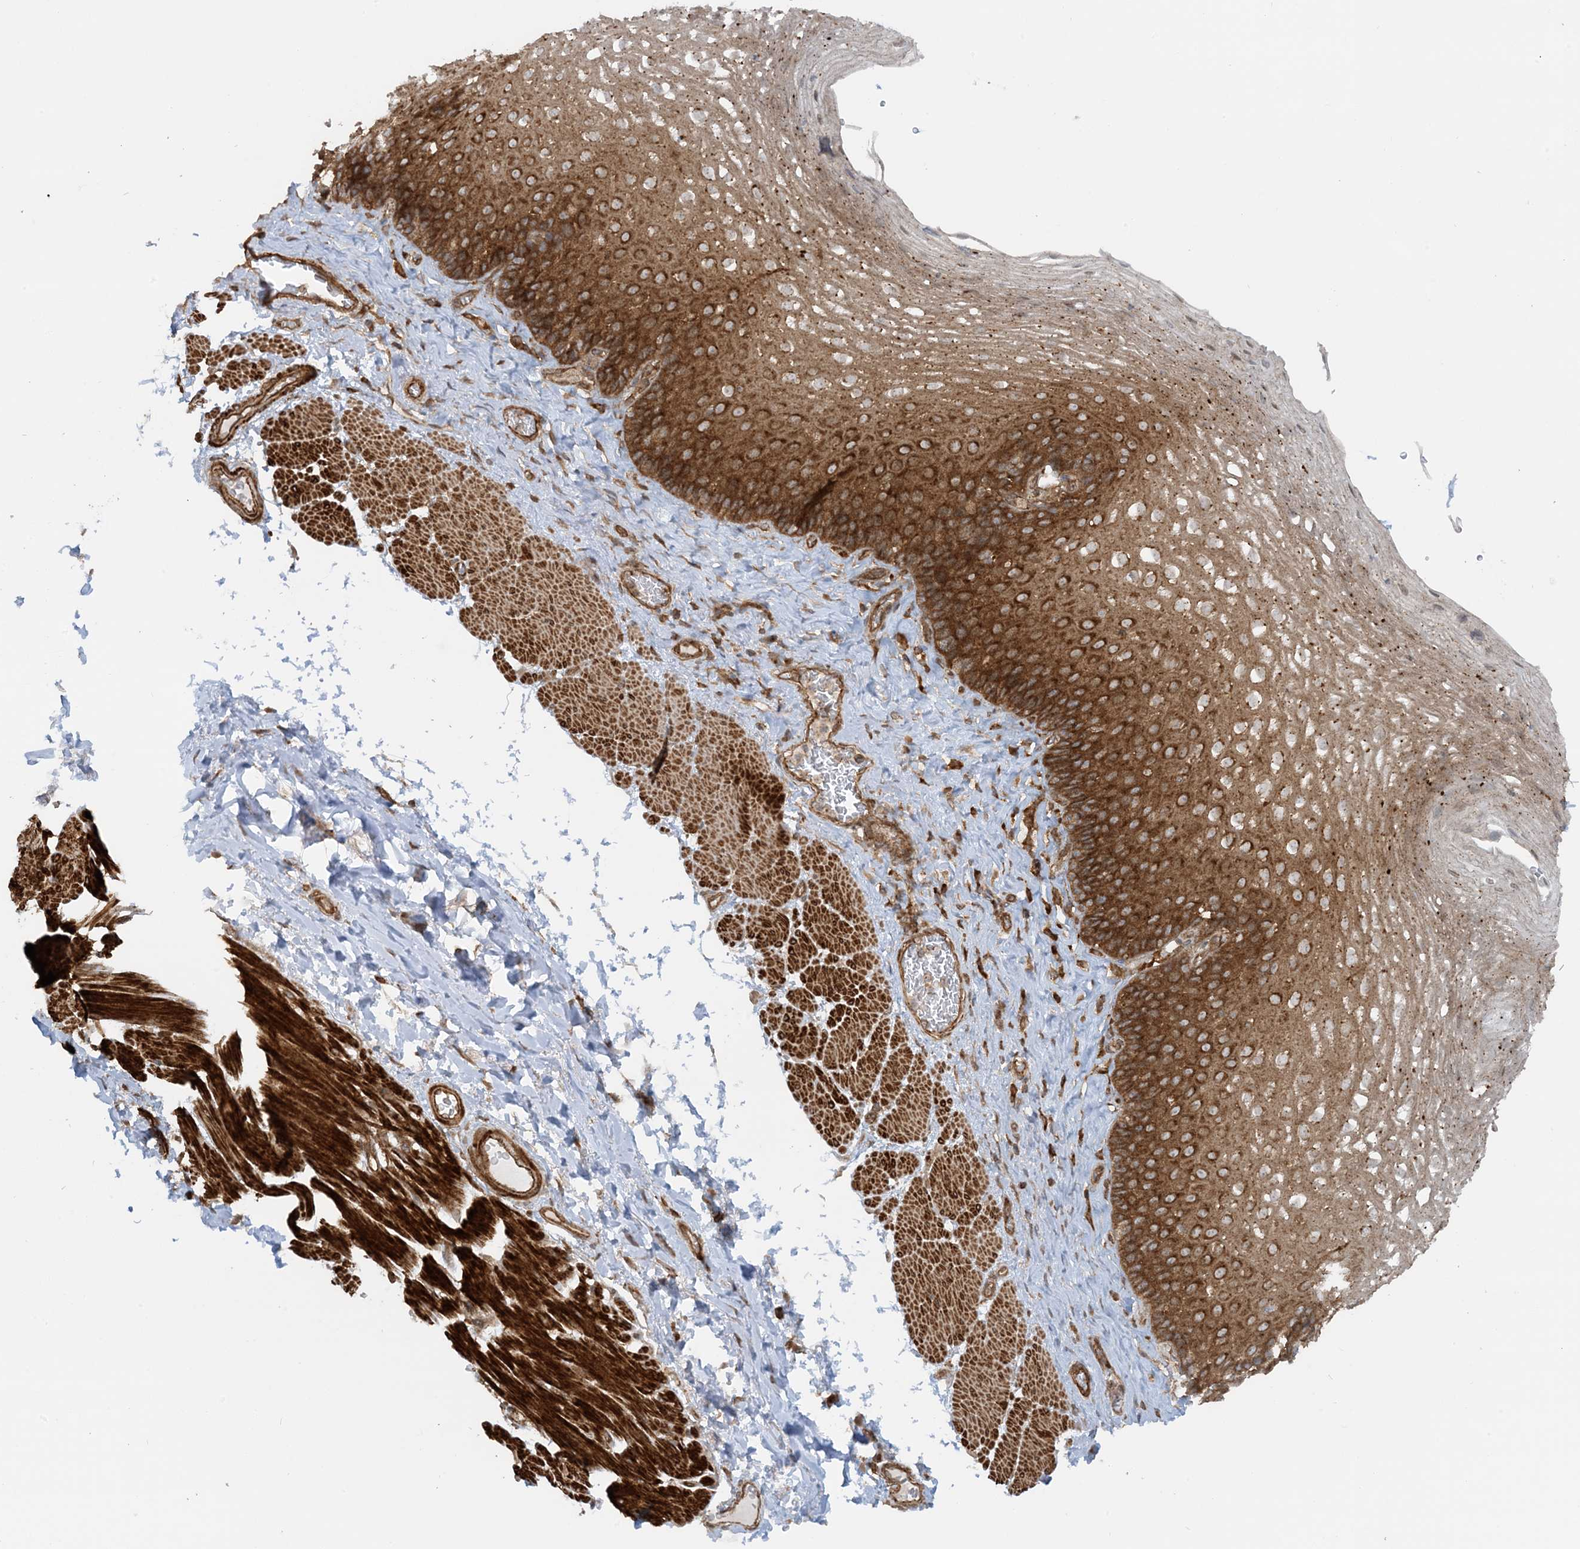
{"staining": {"intensity": "strong", "quantity": "25%-75%", "location": "cytoplasmic/membranous"}, "tissue": "esophagus", "cell_type": "Squamous epithelial cells", "image_type": "normal", "snomed": [{"axis": "morphology", "description": "Normal tissue, NOS"}, {"axis": "topography", "description": "Esophagus"}], "caption": "A high-resolution photomicrograph shows IHC staining of unremarkable esophagus, which exhibits strong cytoplasmic/membranous expression in about 25%-75% of squamous epithelial cells.", "gene": "STAM2", "patient": {"sex": "female", "age": 66}}